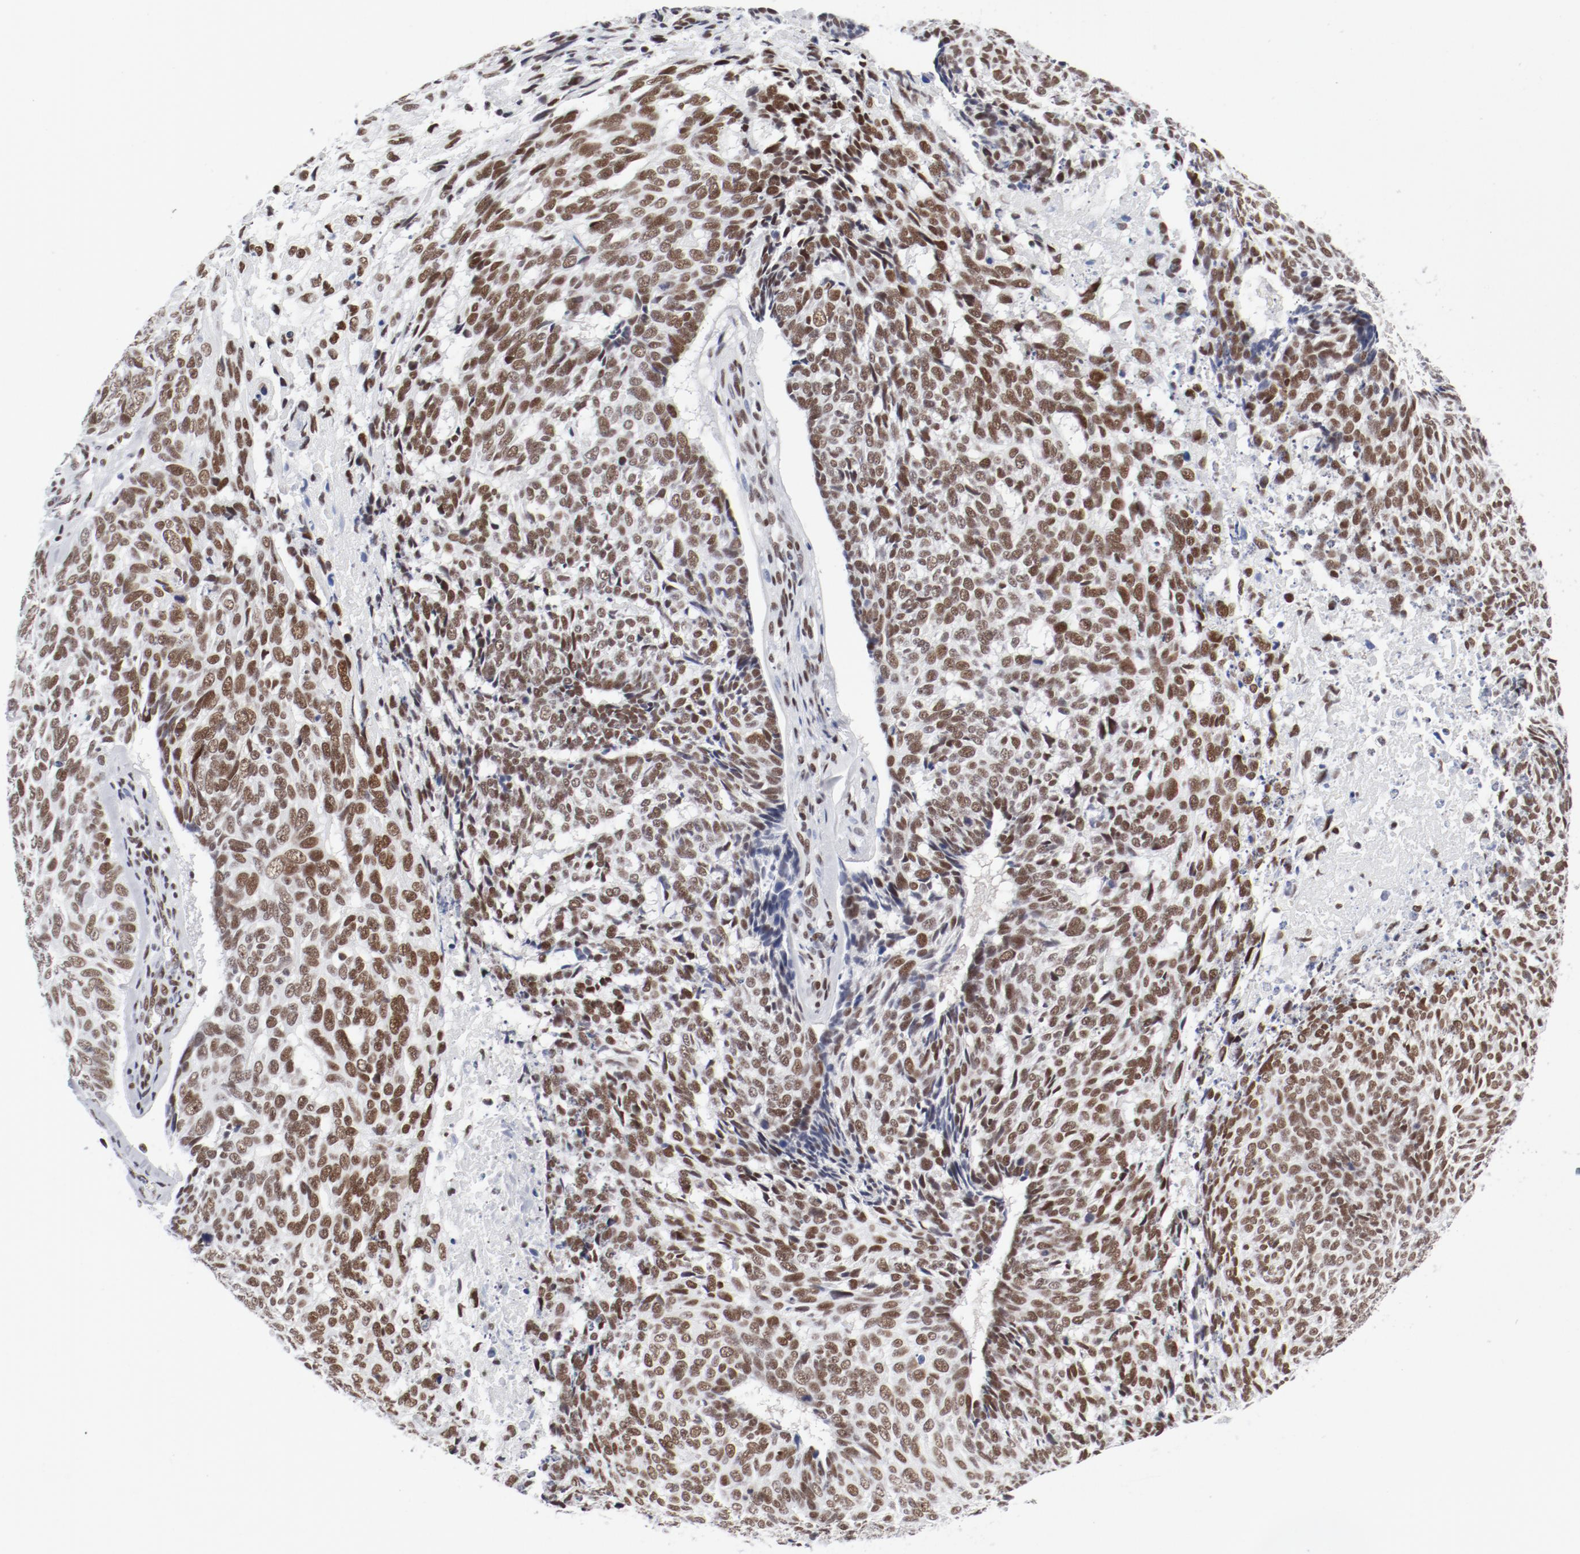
{"staining": {"intensity": "moderate", "quantity": ">75%", "location": "nuclear"}, "tissue": "skin cancer", "cell_type": "Tumor cells", "image_type": "cancer", "snomed": [{"axis": "morphology", "description": "Basal cell carcinoma"}, {"axis": "topography", "description": "Skin"}], "caption": "High-power microscopy captured an immunohistochemistry photomicrograph of skin cancer, revealing moderate nuclear positivity in about >75% of tumor cells.", "gene": "ATF2", "patient": {"sex": "male", "age": 72}}